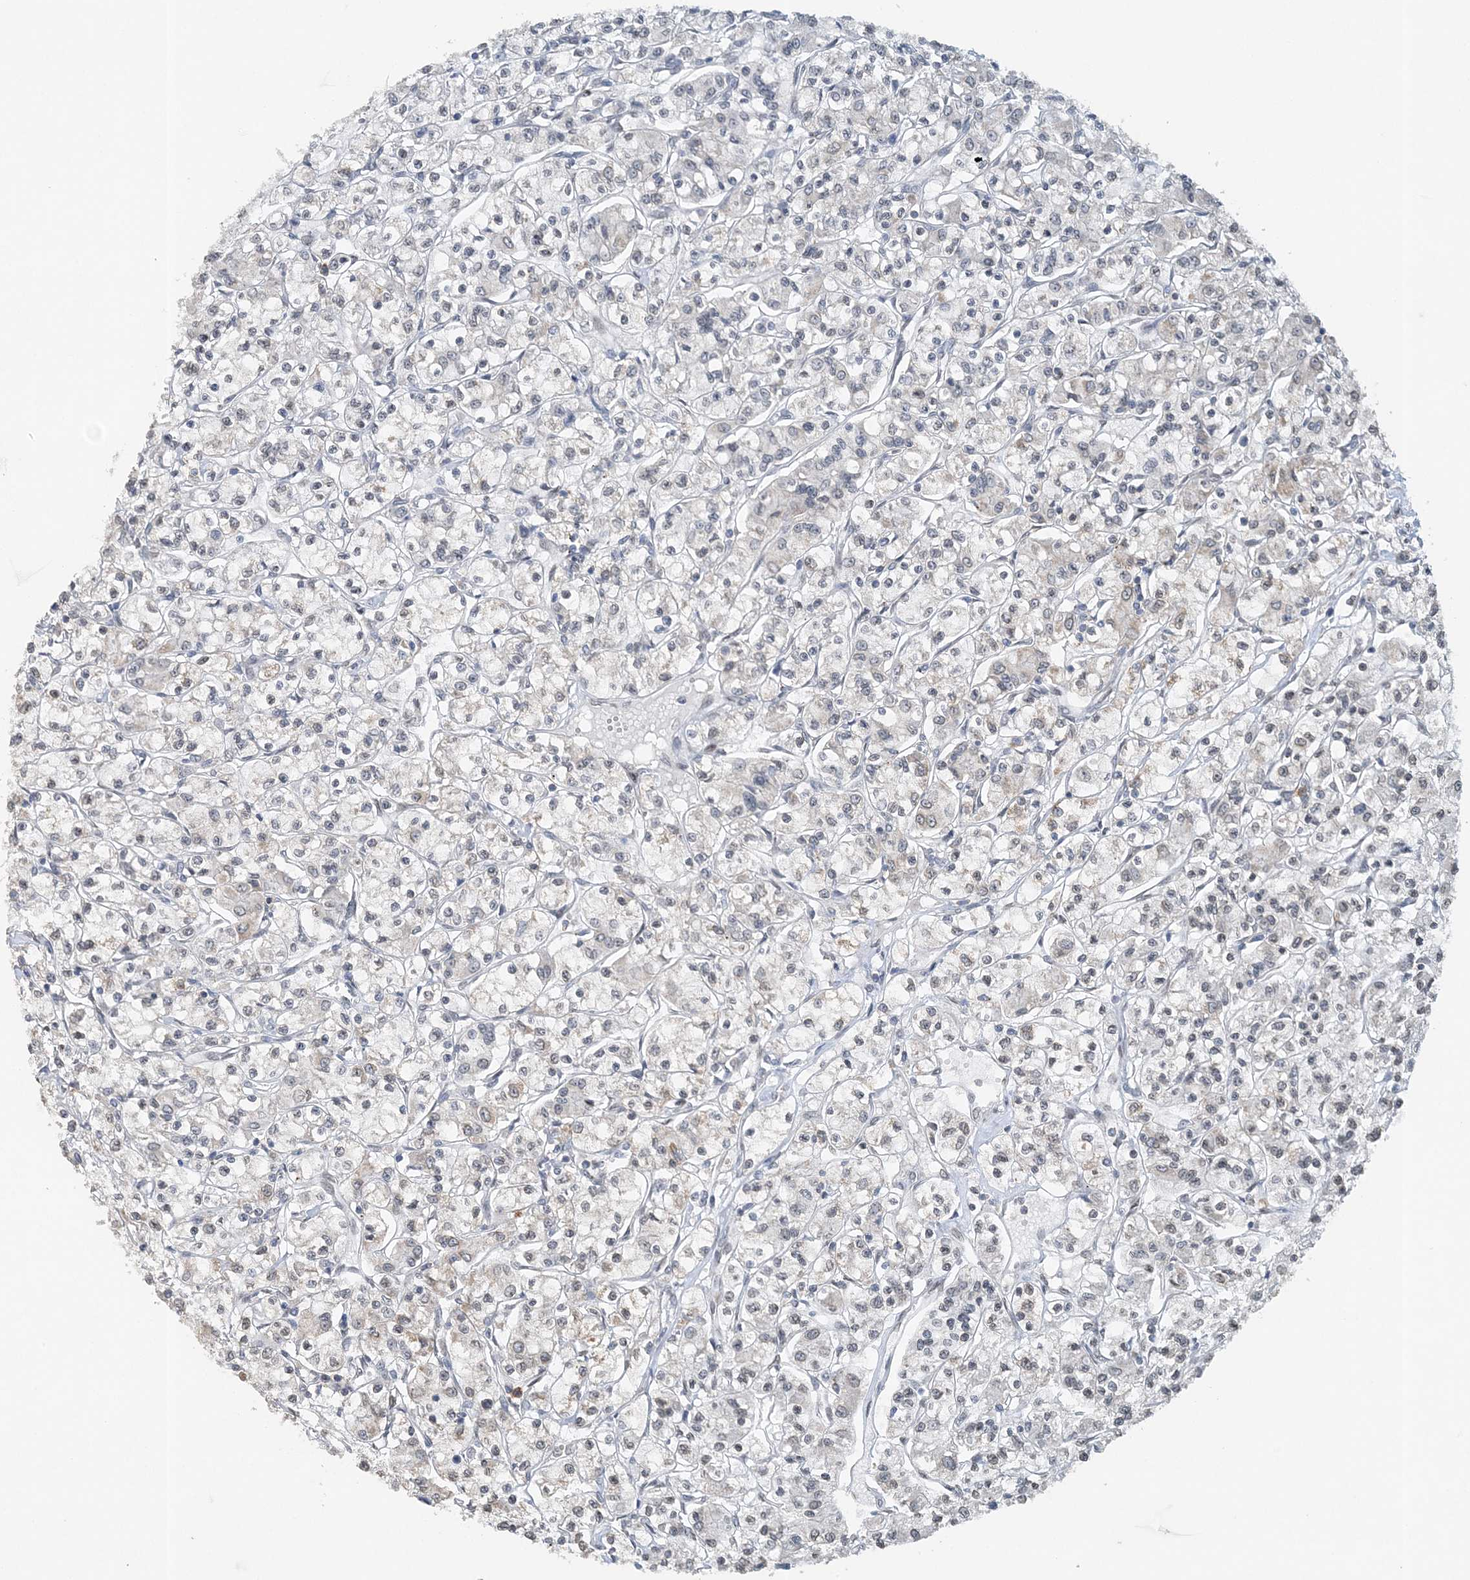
{"staining": {"intensity": "moderate", "quantity": "<25%", "location": "cytoplasmic/membranous"}, "tissue": "renal cancer", "cell_type": "Tumor cells", "image_type": "cancer", "snomed": [{"axis": "morphology", "description": "Adenocarcinoma, NOS"}, {"axis": "topography", "description": "Kidney"}], "caption": "DAB (3,3'-diaminobenzidine) immunohistochemical staining of adenocarcinoma (renal) displays moderate cytoplasmic/membranous protein staining in about <25% of tumor cells.", "gene": "FAM110A", "patient": {"sex": "female", "age": 59}}